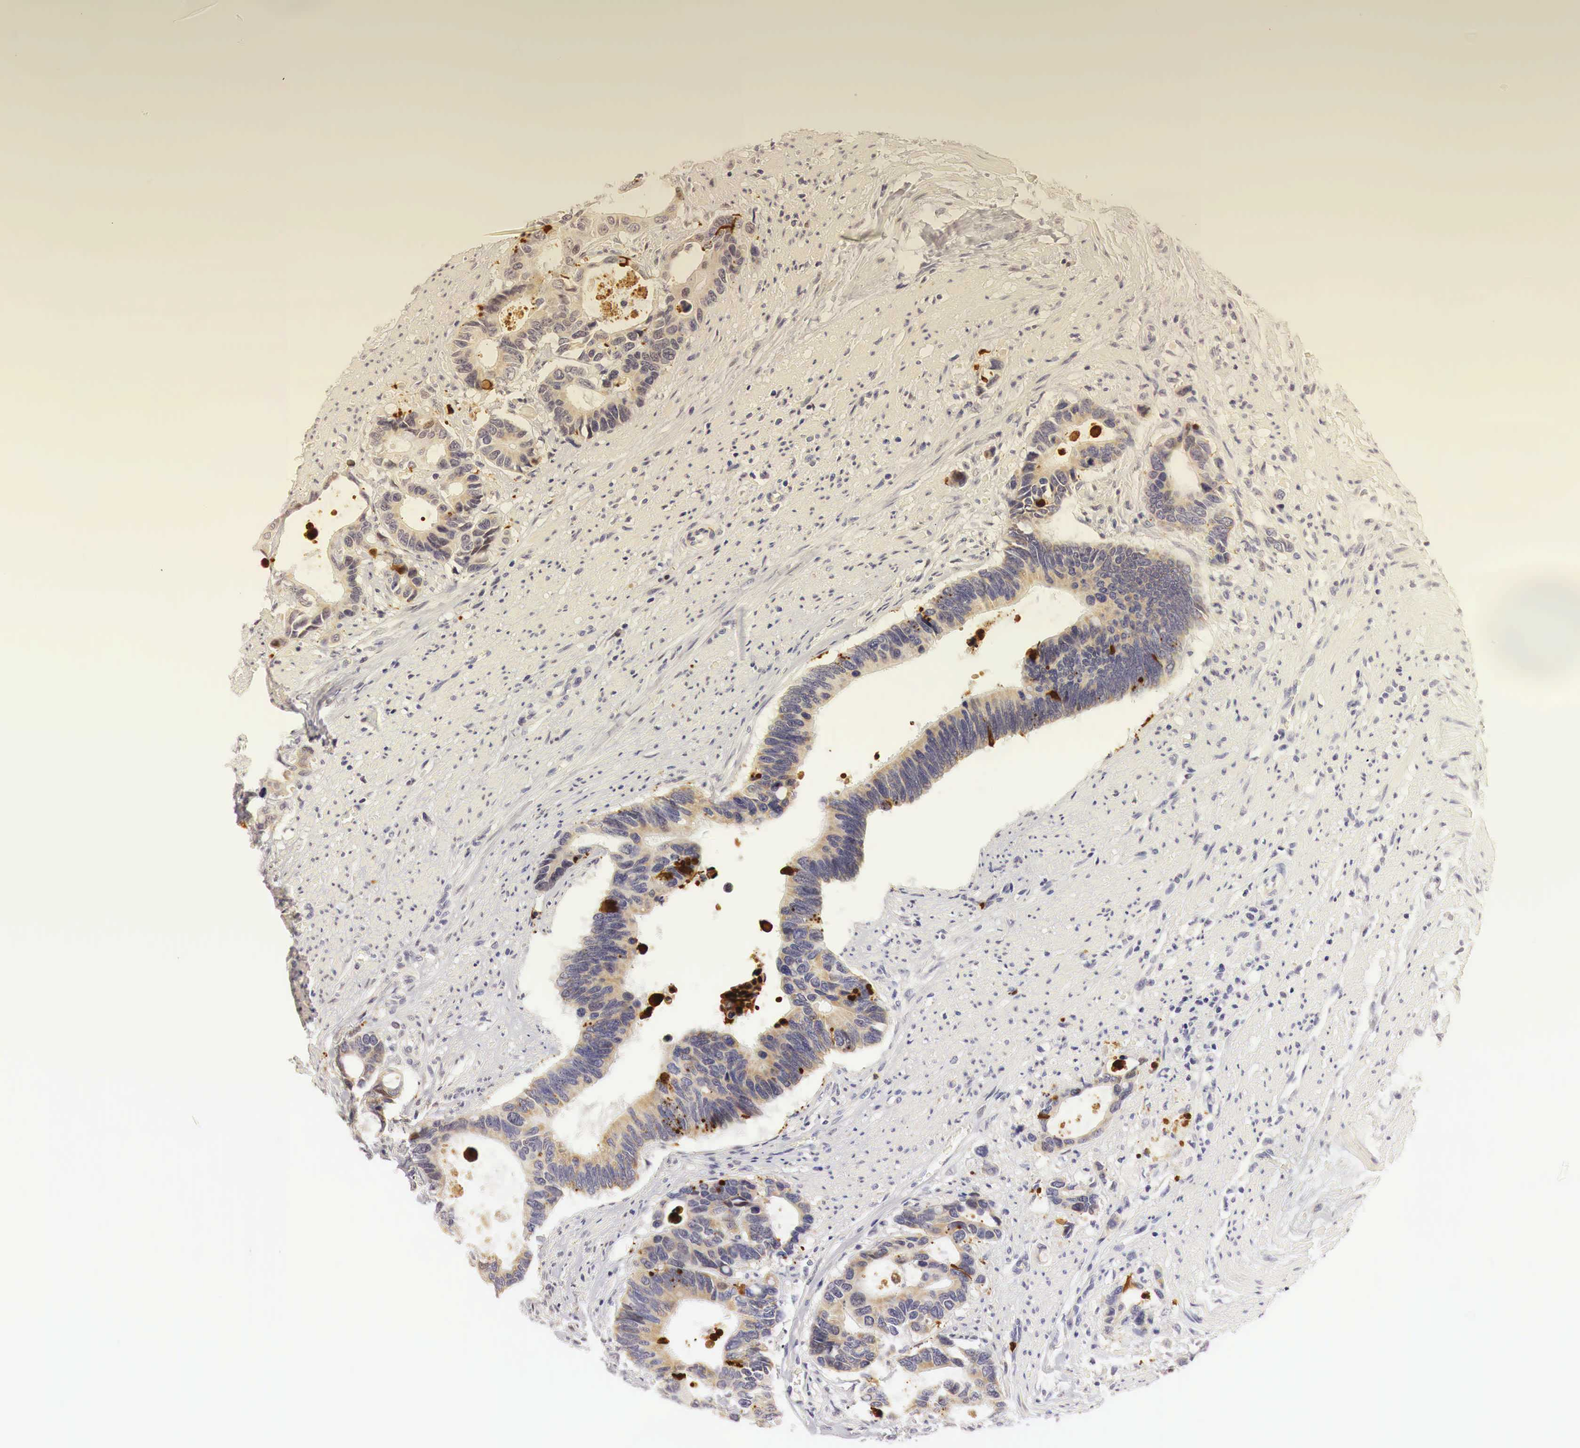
{"staining": {"intensity": "weak", "quantity": "25%-75%", "location": "cytoplasmic/membranous"}, "tissue": "colorectal cancer", "cell_type": "Tumor cells", "image_type": "cancer", "snomed": [{"axis": "morphology", "description": "Adenocarcinoma, NOS"}, {"axis": "topography", "description": "Colon"}], "caption": "IHC of colorectal cancer (adenocarcinoma) demonstrates low levels of weak cytoplasmic/membranous expression in about 25%-75% of tumor cells.", "gene": "CASP3", "patient": {"sex": "male", "age": 49}}